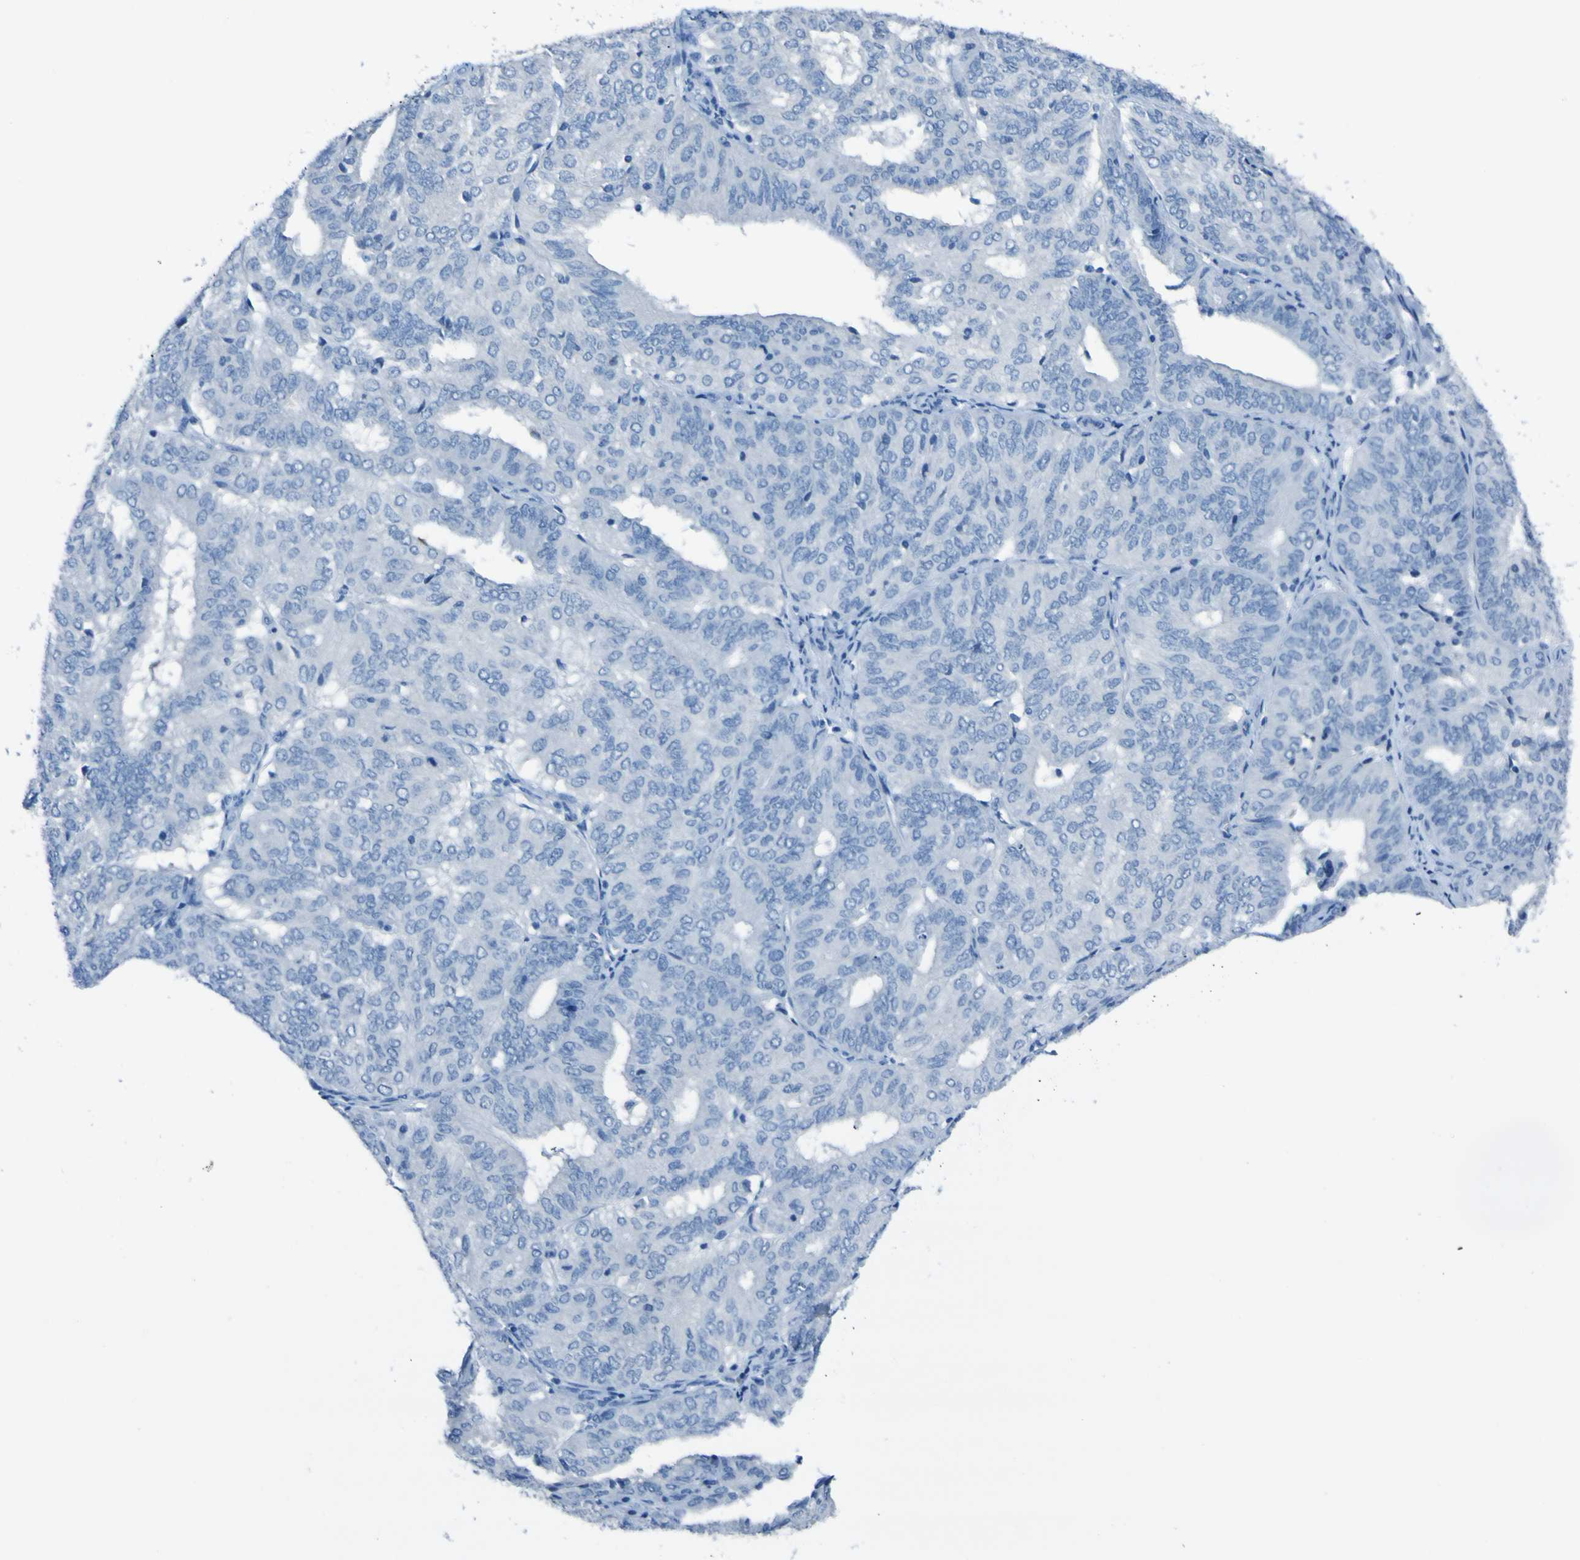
{"staining": {"intensity": "negative", "quantity": "none", "location": "none"}, "tissue": "endometrial cancer", "cell_type": "Tumor cells", "image_type": "cancer", "snomed": [{"axis": "morphology", "description": "Adenocarcinoma, NOS"}, {"axis": "topography", "description": "Uterus"}], "caption": "This is an IHC photomicrograph of endometrial cancer (adenocarcinoma). There is no staining in tumor cells.", "gene": "PHKG1", "patient": {"sex": "female", "age": 60}}